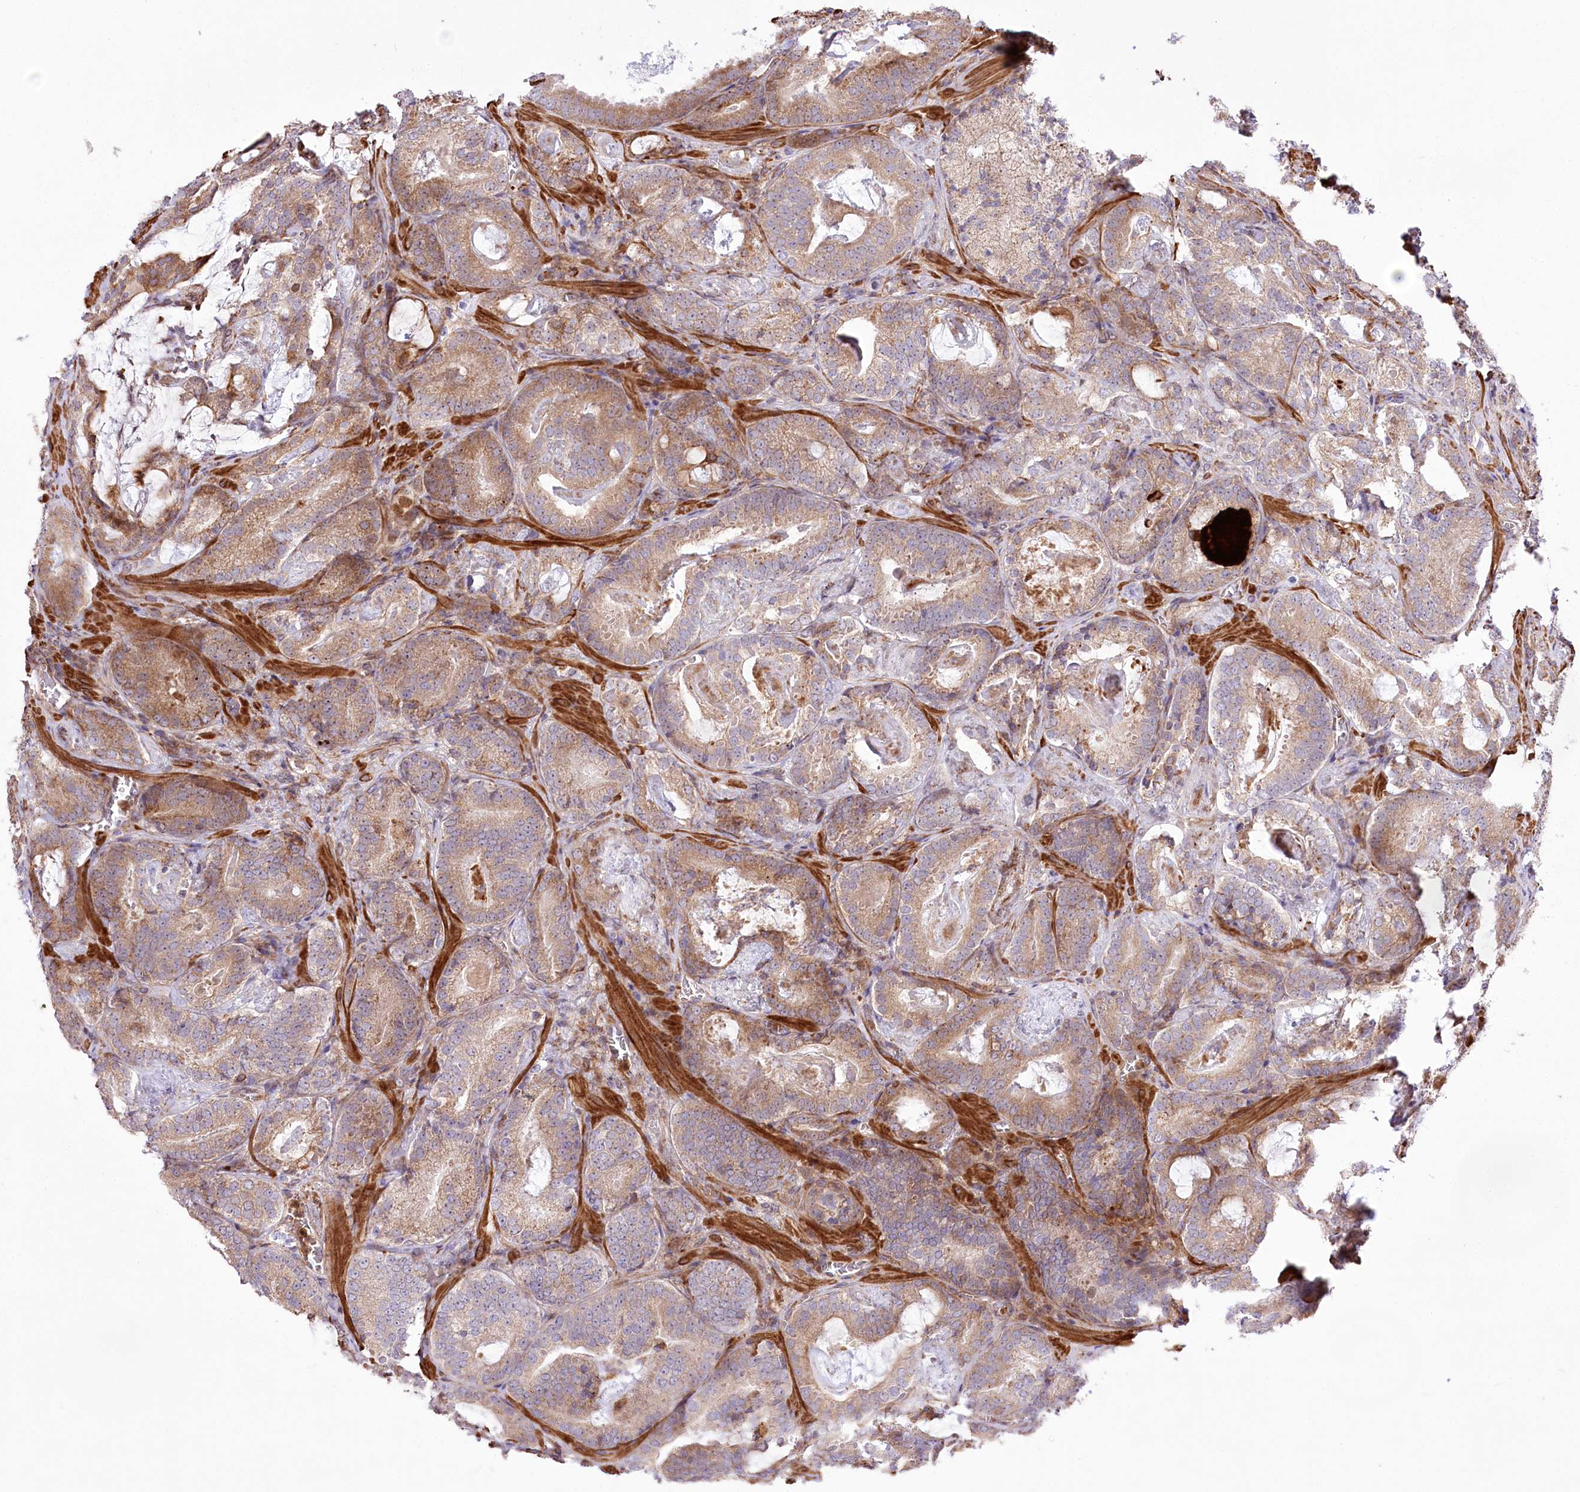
{"staining": {"intensity": "weak", "quantity": ">75%", "location": "cytoplasmic/membranous"}, "tissue": "prostate cancer", "cell_type": "Tumor cells", "image_type": "cancer", "snomed": [{"axis": "morphology", "description": "Adenocarcinoma, Low grade"}, {"axis": "topography", "description": "Prostate"}], "caption": "Immunohistochemistry (IHC) of prostate adenocarcinoma (low-grade) shows low levels of weak cytoplasmic/membranous expression in about >75% of tumor cells.", "gene": "RNF24", "patient": {"sex": "male", "age": 60}}